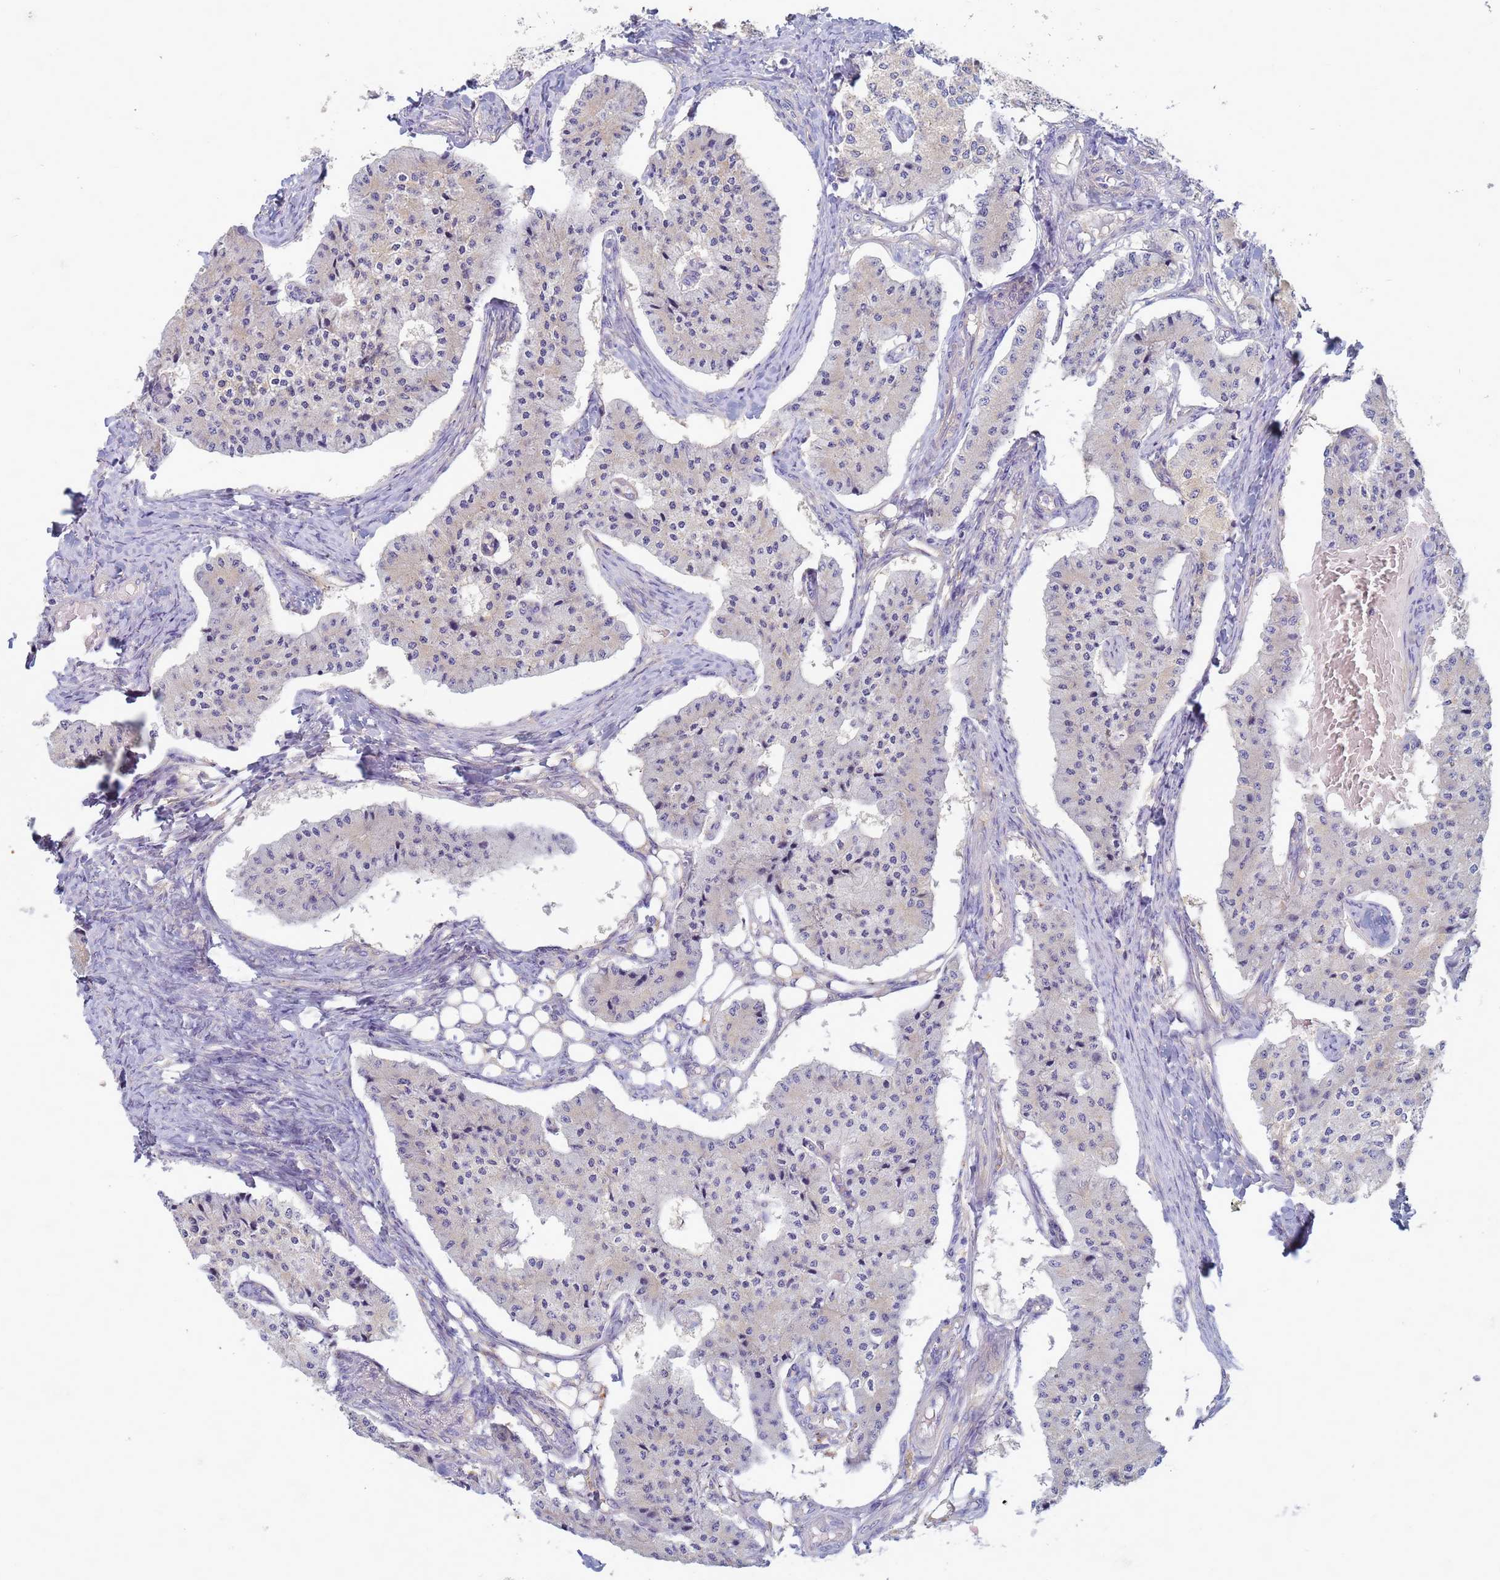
{"staining": {"intensity": "negative", "quantity": "none", "location": "none"}, "tissue": "carcinoid", "cell_type": "Tumor cells", "image_type": "cancer", "snomed": [{"axis": "morphology", "description": "Carcinoid, malignant, NOS"}, {"axis": "topography", "description": "Colon"}], "caption": "The immunohistochemistry micrograph has no significant staining in tumor cells of malignant carcinoid tissue.", "gene": "EEA1", "patient": {"sex": "female", "age": 52}}